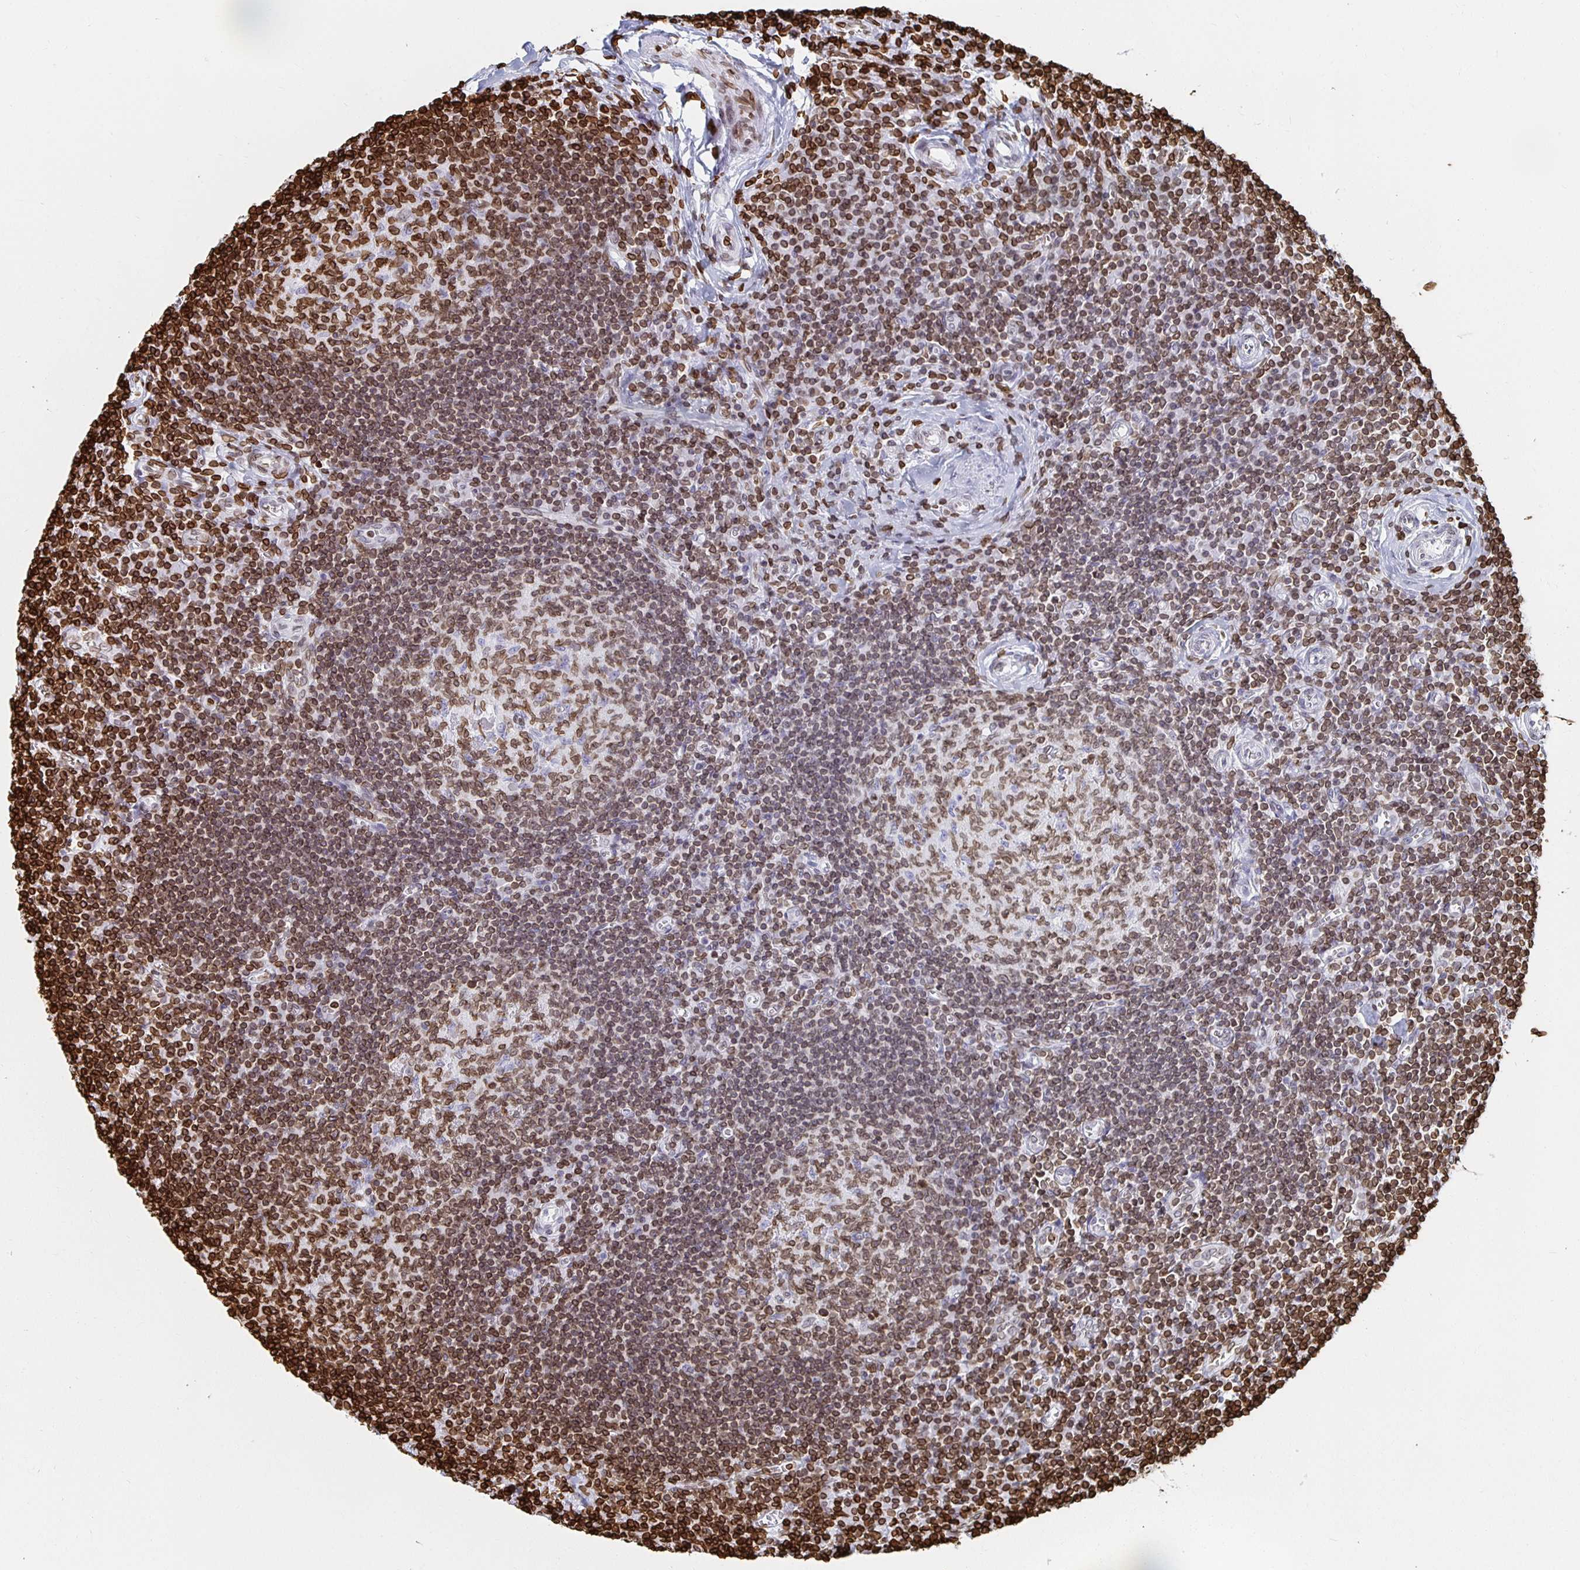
{"staining": {"intensity": "moderate", "quantity": ">75%", "location": "cytoplasmic/membranous,nuclear"}, "tissue": "lymph node", "cell_type": "Germinal center cells", "image_type": "normal", "snomed": [{"axis": "morphology", "description": "Normal tissue, NOS"}, {"axis": "topography", "description": "Lymph node"}], "caption": "Moderate cytoplasmic/membranous,nuclear staining for a protein is identified in about >75% of germinal center cells of normal lymph node using immunohistochemistry (IHC).", "gene": "LMNB1", "patient": {"sex": "male", "age": 67}}